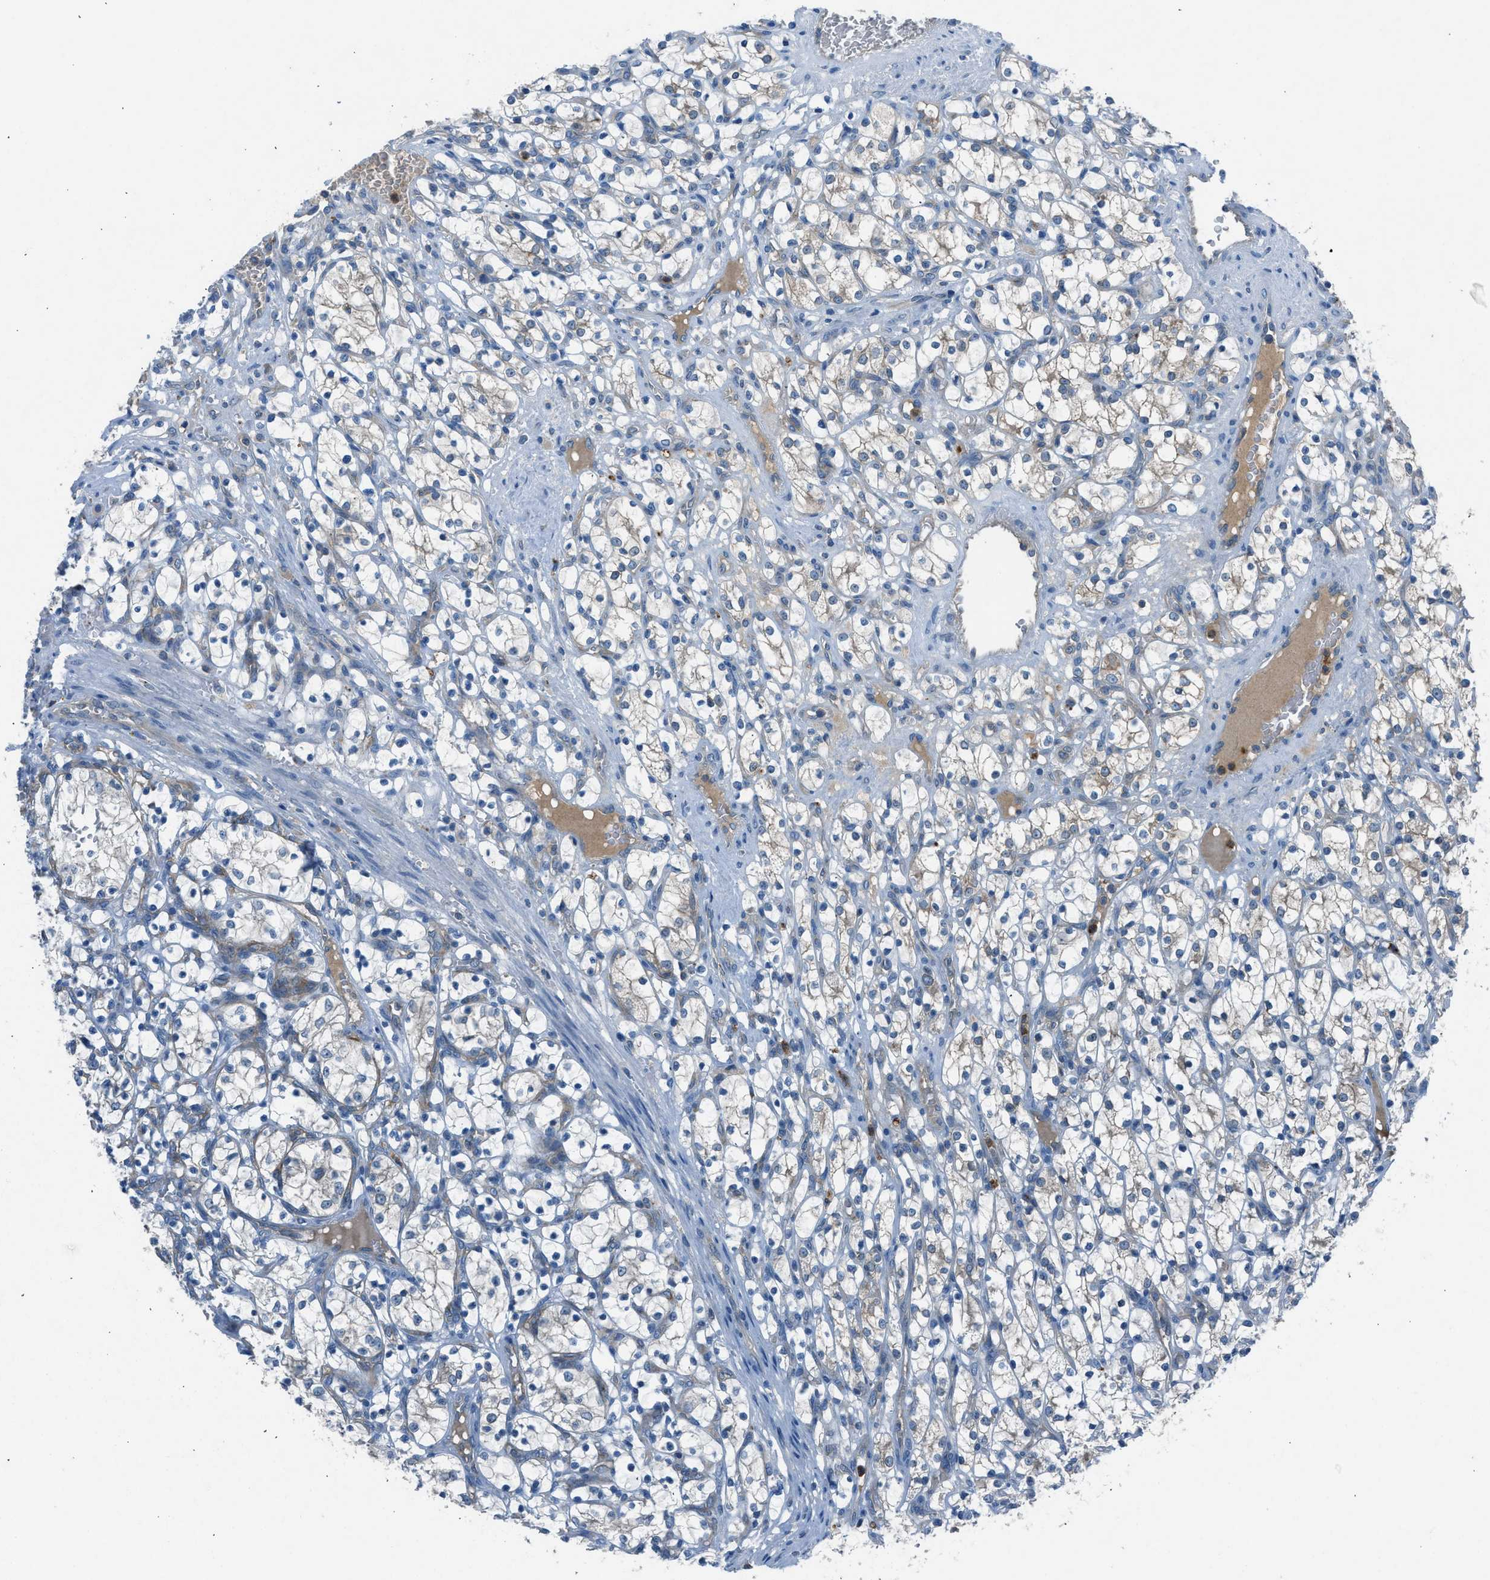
{"staining": {"intensity": "negative", "quantity": "none", "location": "none"}, "tissue": "renal cancer", "cell_type": "Tumor cells", "image_type": "cancer", "snomed": [{"axis": "morphology", "description": "Adenocarcinoma, NOS"}, {"axis": "topography", "description": "Kidney"}], "caption": "A photomicrograph of human adenocarcinoma (renal) is negative for staining in tumor cells.", "gene": "BMP1", "patient": {"sex": "female", "age": 69}}